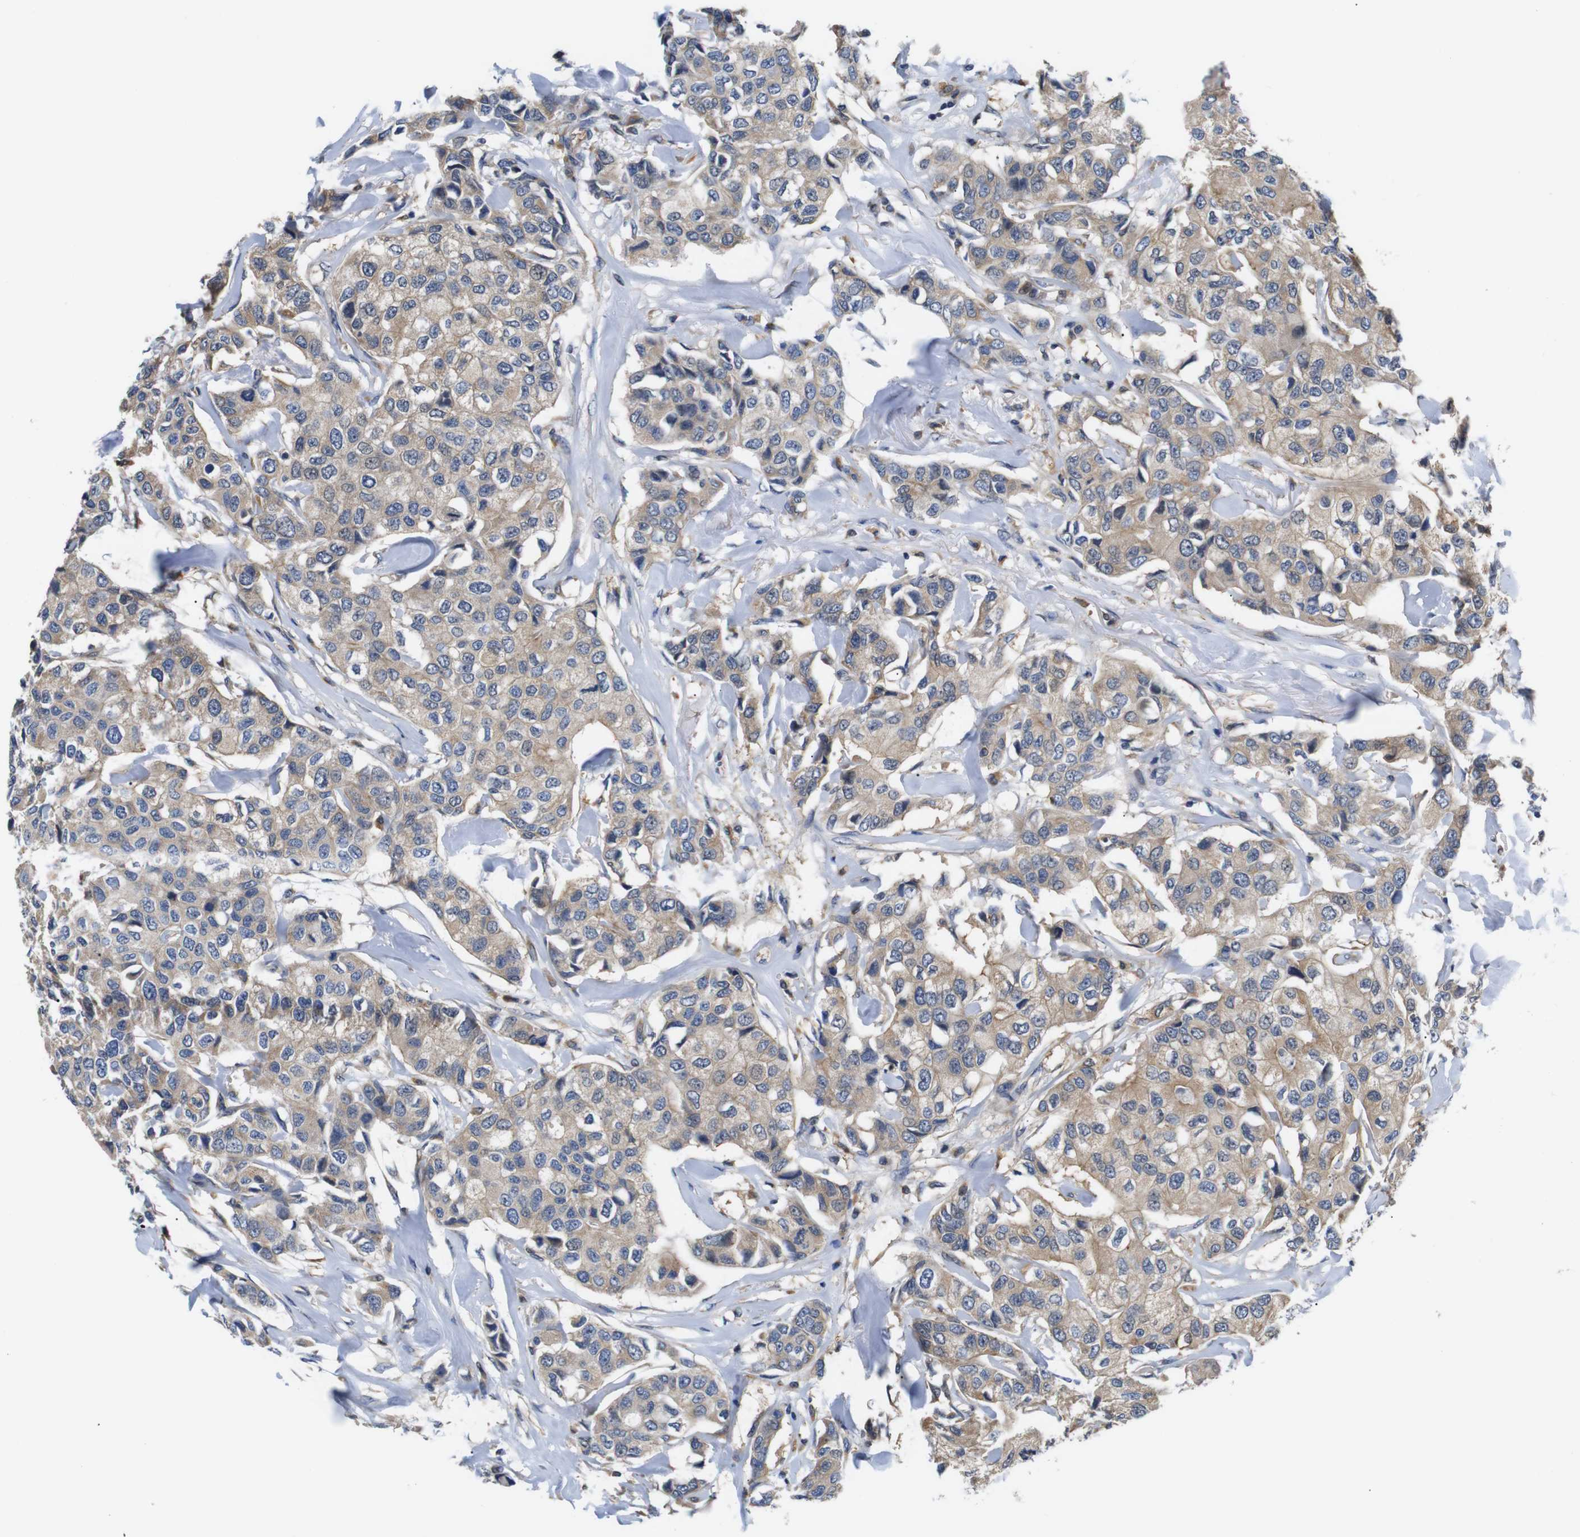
{"staining": {"intensity": "weak", "quantity": ">75%", "location": "cytoplasmic/membranous"}, "tissue": "breast cancer", "cell_type": "Tumor cells", "image_type": "cancer", "snomed": [{"axis": "morphology", "description": "Duct carcinoma"}, {"axis": "topography", "description": "Breast"}], "caption": "High-power microscopy captured an immunohistochemistry photomicrograph of breast cancer, revealing weak cytoplasmic/membranous positivity in approximately >75% of tumor cells. (brown staining indicates protein expression, while blue staining denotes nuclei).", "gene": "DDR1", "patient": {"sex": "female", "age": 80}}